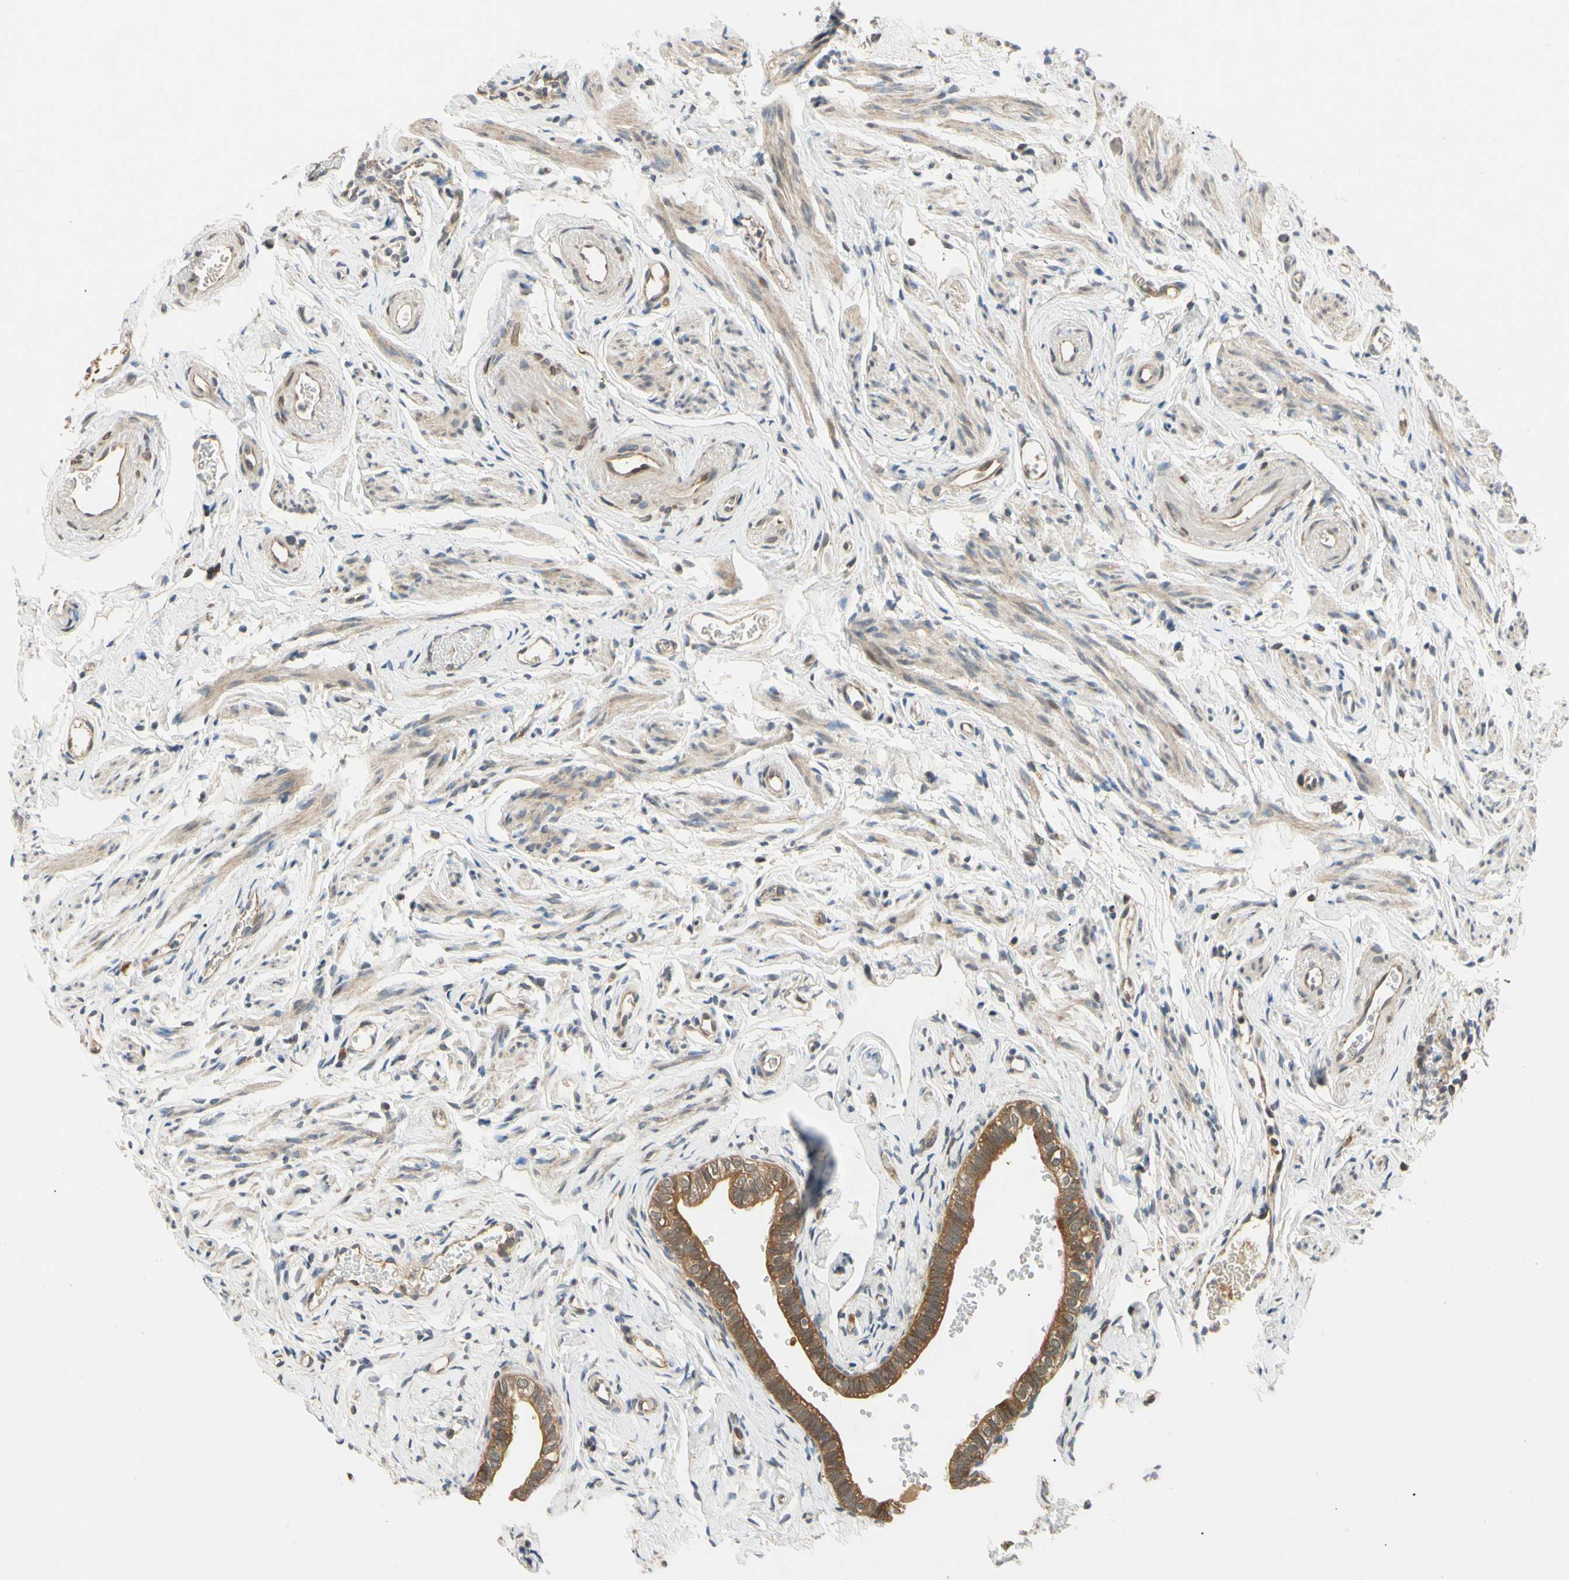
{"staining": {"intensity": "strong", "quantity": ">75%", "location": "cytoplasmic/membranous"}, "tissue": "fallopian tube", "cell_type": "Glandular cells", "image_type": "normal", "snomed": [{"axis": "morphology", "description": "Normal tissue, NOS"}, {"axis": "topography", "description": "Fallopian tube"}], "caption": "Immunohistochemical staining of unremarkable fallopian tube demonstrates strong cytoplasmic/membranous protein expression in about >75% of glandular cells.", "gene": "TDRP", "patient": {"sex": "female", "age": 71}}